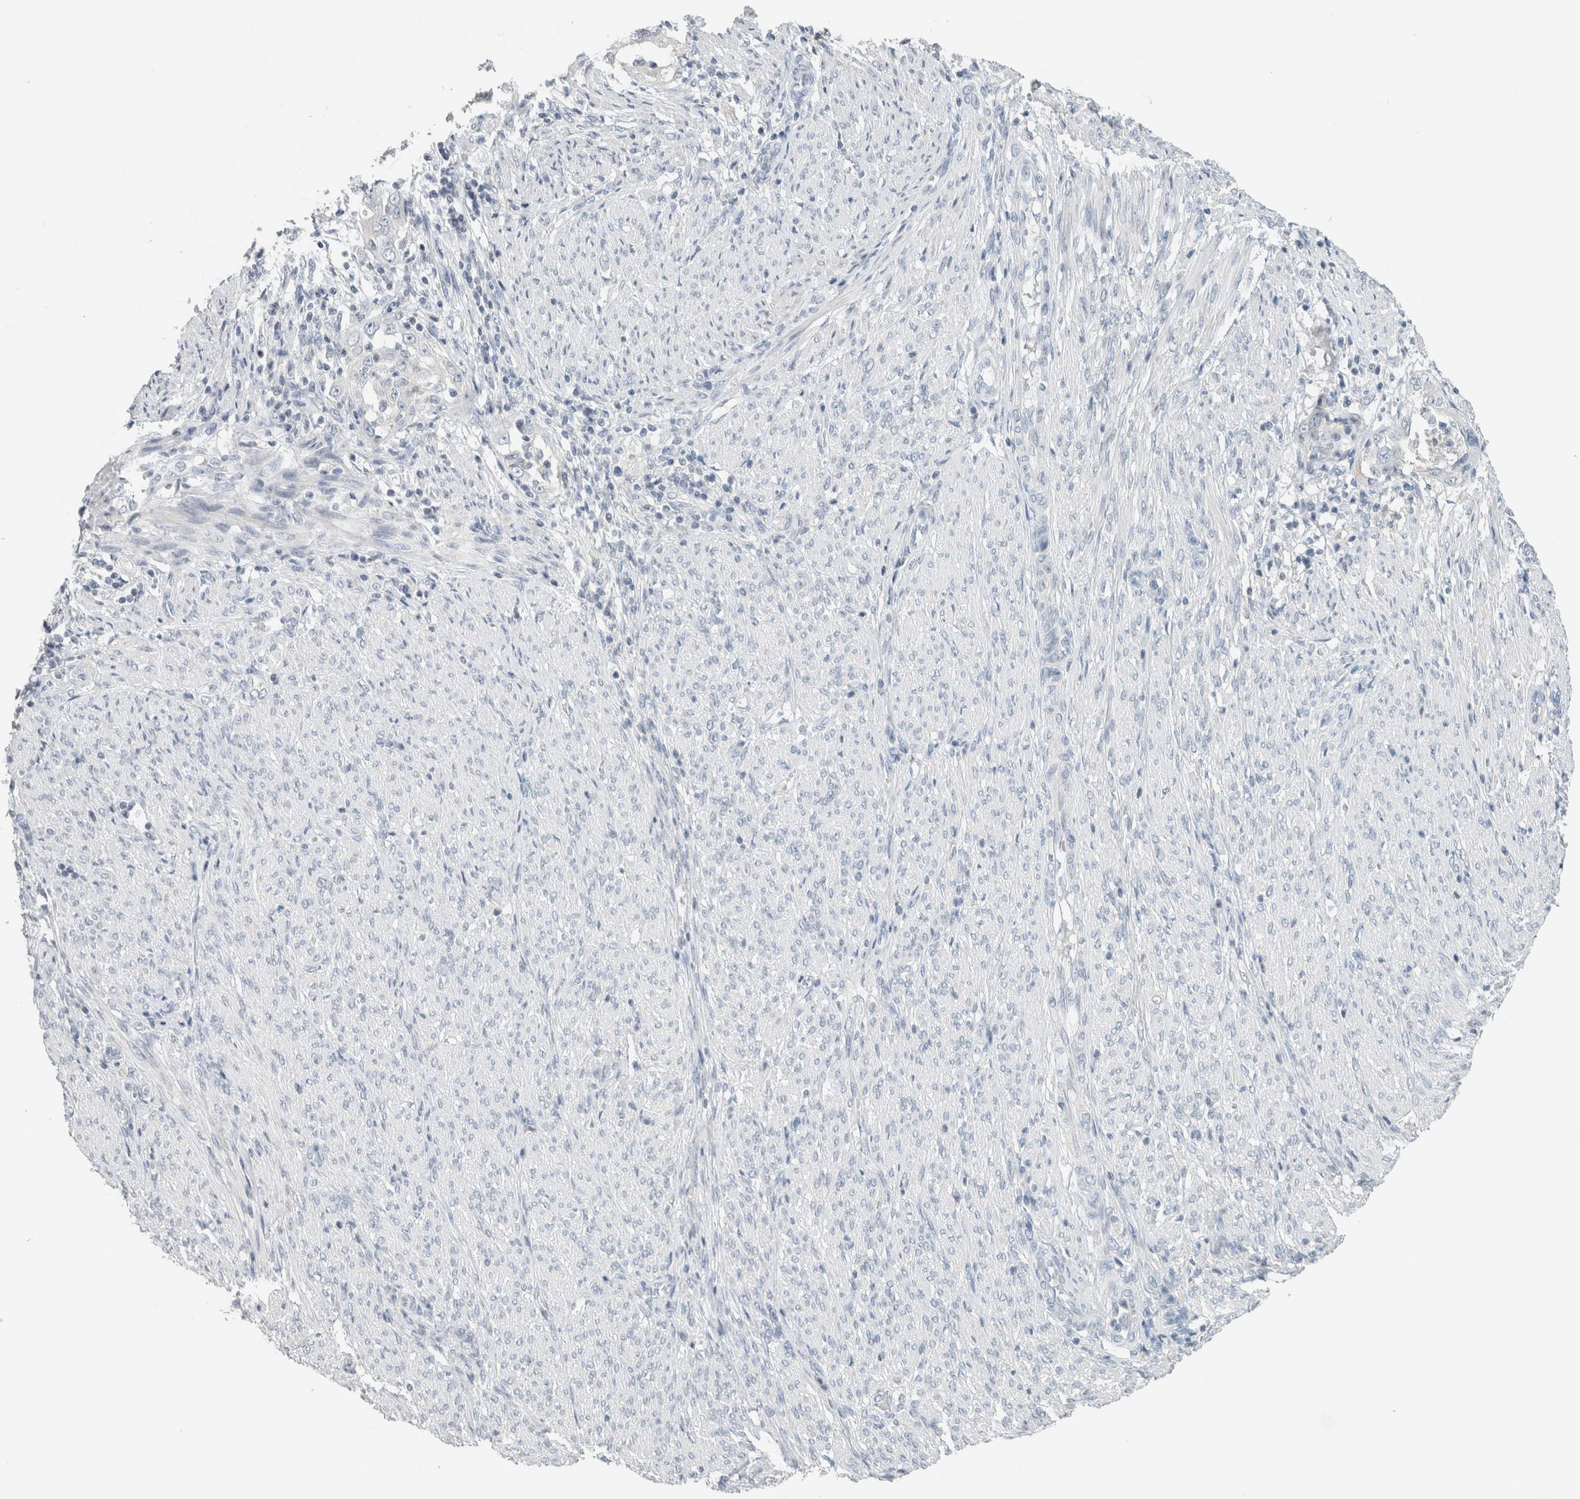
{"staining": {"intensity": "negative", "quantity": "none", "location": "none"}, "tissue": "endometrial cancer", "cell_type": "Tumor cells", "image_type": "cancer", "snomed": [{"axis": "morphology", "description": "Adenocarcinoma, NOS"}, {"axis": "topography", "description": "Endometrium"}], "caption": "Tumor cells are negative for protein expression in human endometrial cancer (adenocarcinoma).", "gene": "CRAT", "patient": {"sex": "female", "age": 85}}